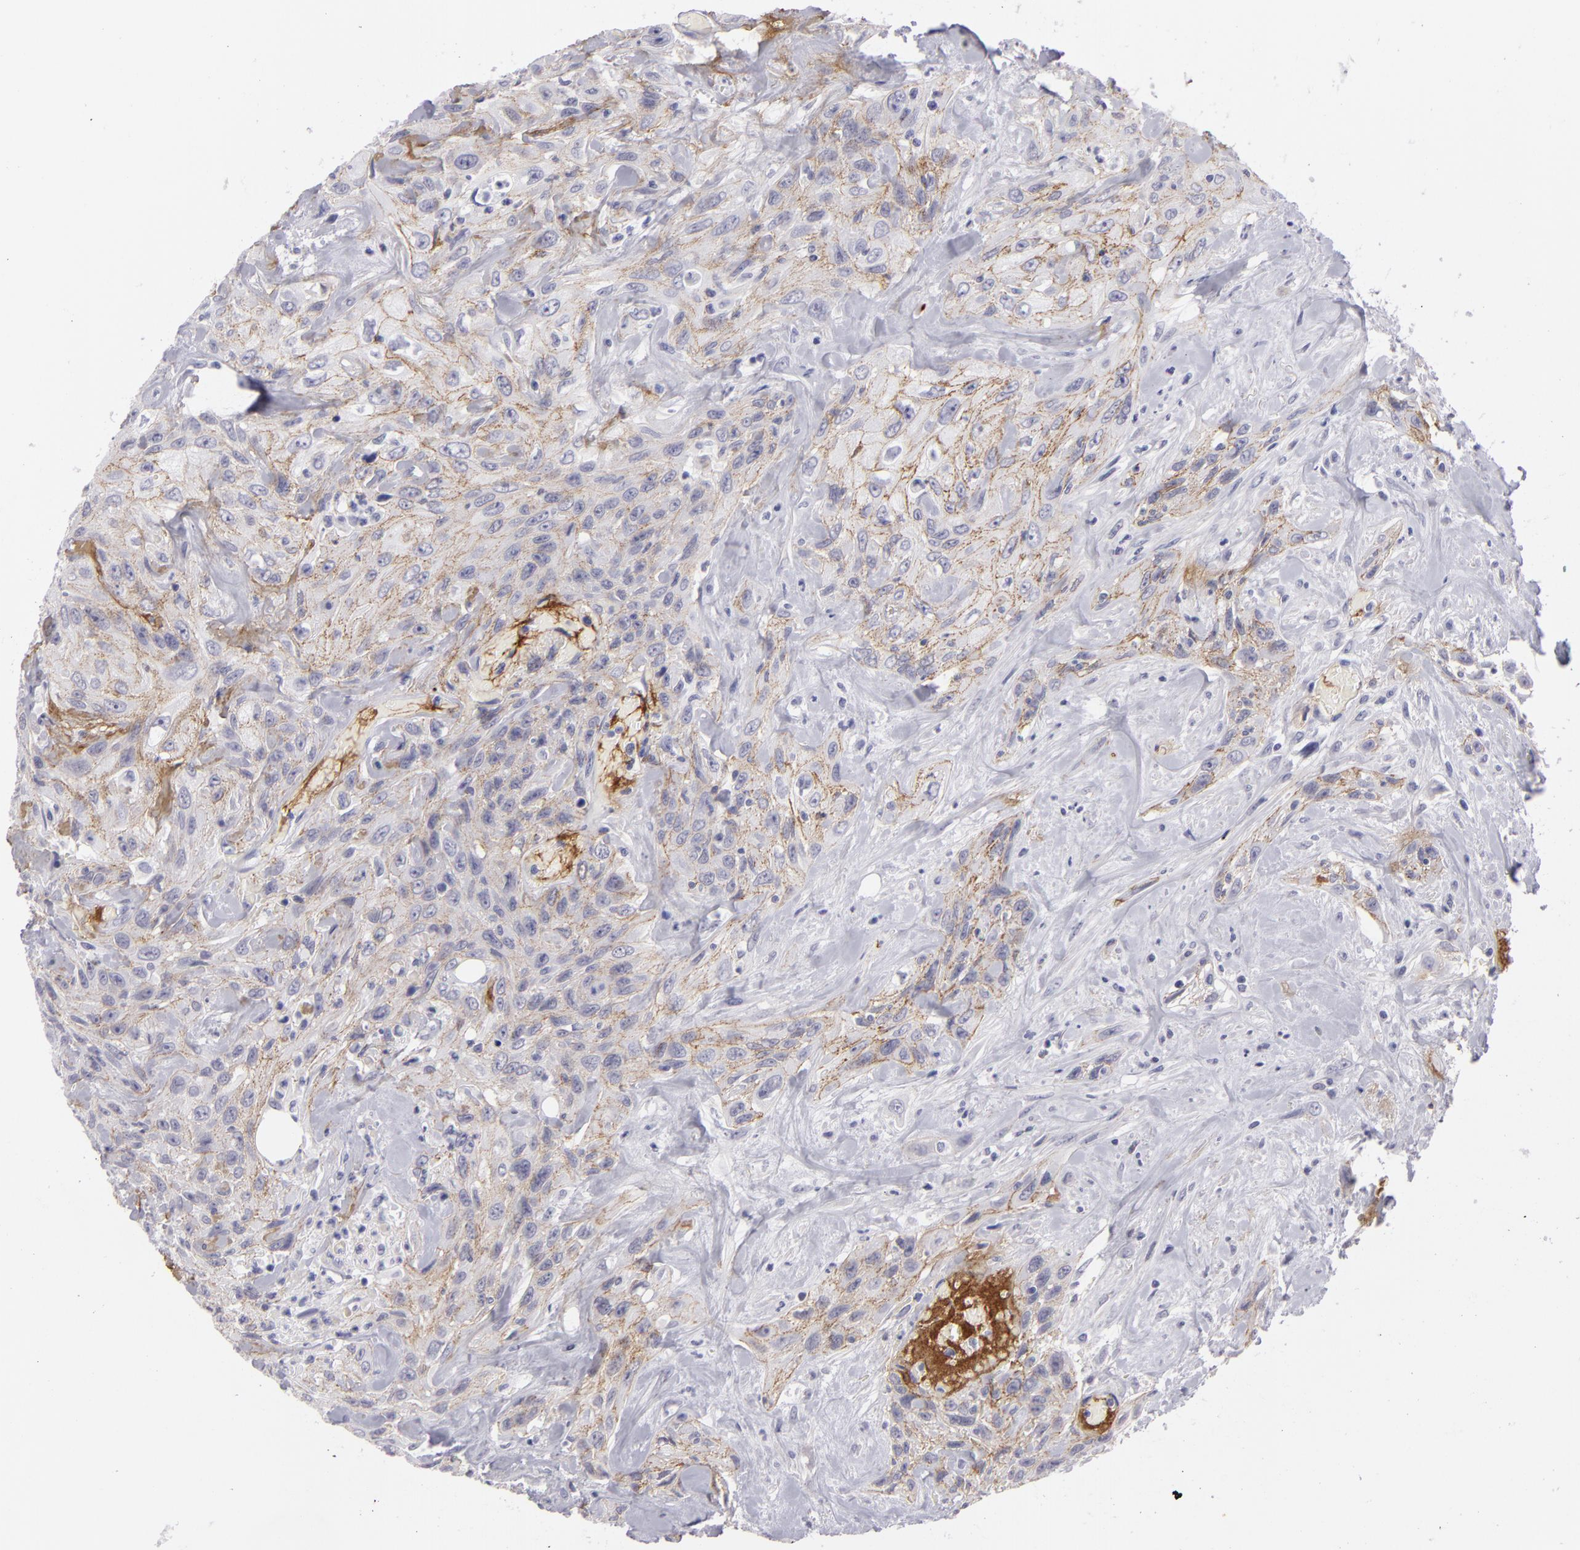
{"staining": {"intensity": "negative", "quantity": "none", "location": "none"}, "tissue": "urothelial cancer", "cell_type": "Tumor cells", "image_type": "cancer", "snomed": [{"axis": "morphology", "description": "Urothelial carcinoma, High grade"}, {"axis": "topography", "description": "Urinary bladder"}], "caption": "Tumor cells show no significant positivity in urothelial carcinoma (high-grade). The staining is performed using DAB (3,3'-diaminobenzidine) brown chromogen with nuclei counter-stained in using hematoxylin.", "gene": "CTNNB1", "patient": {"sex": "female", "age": 84}}